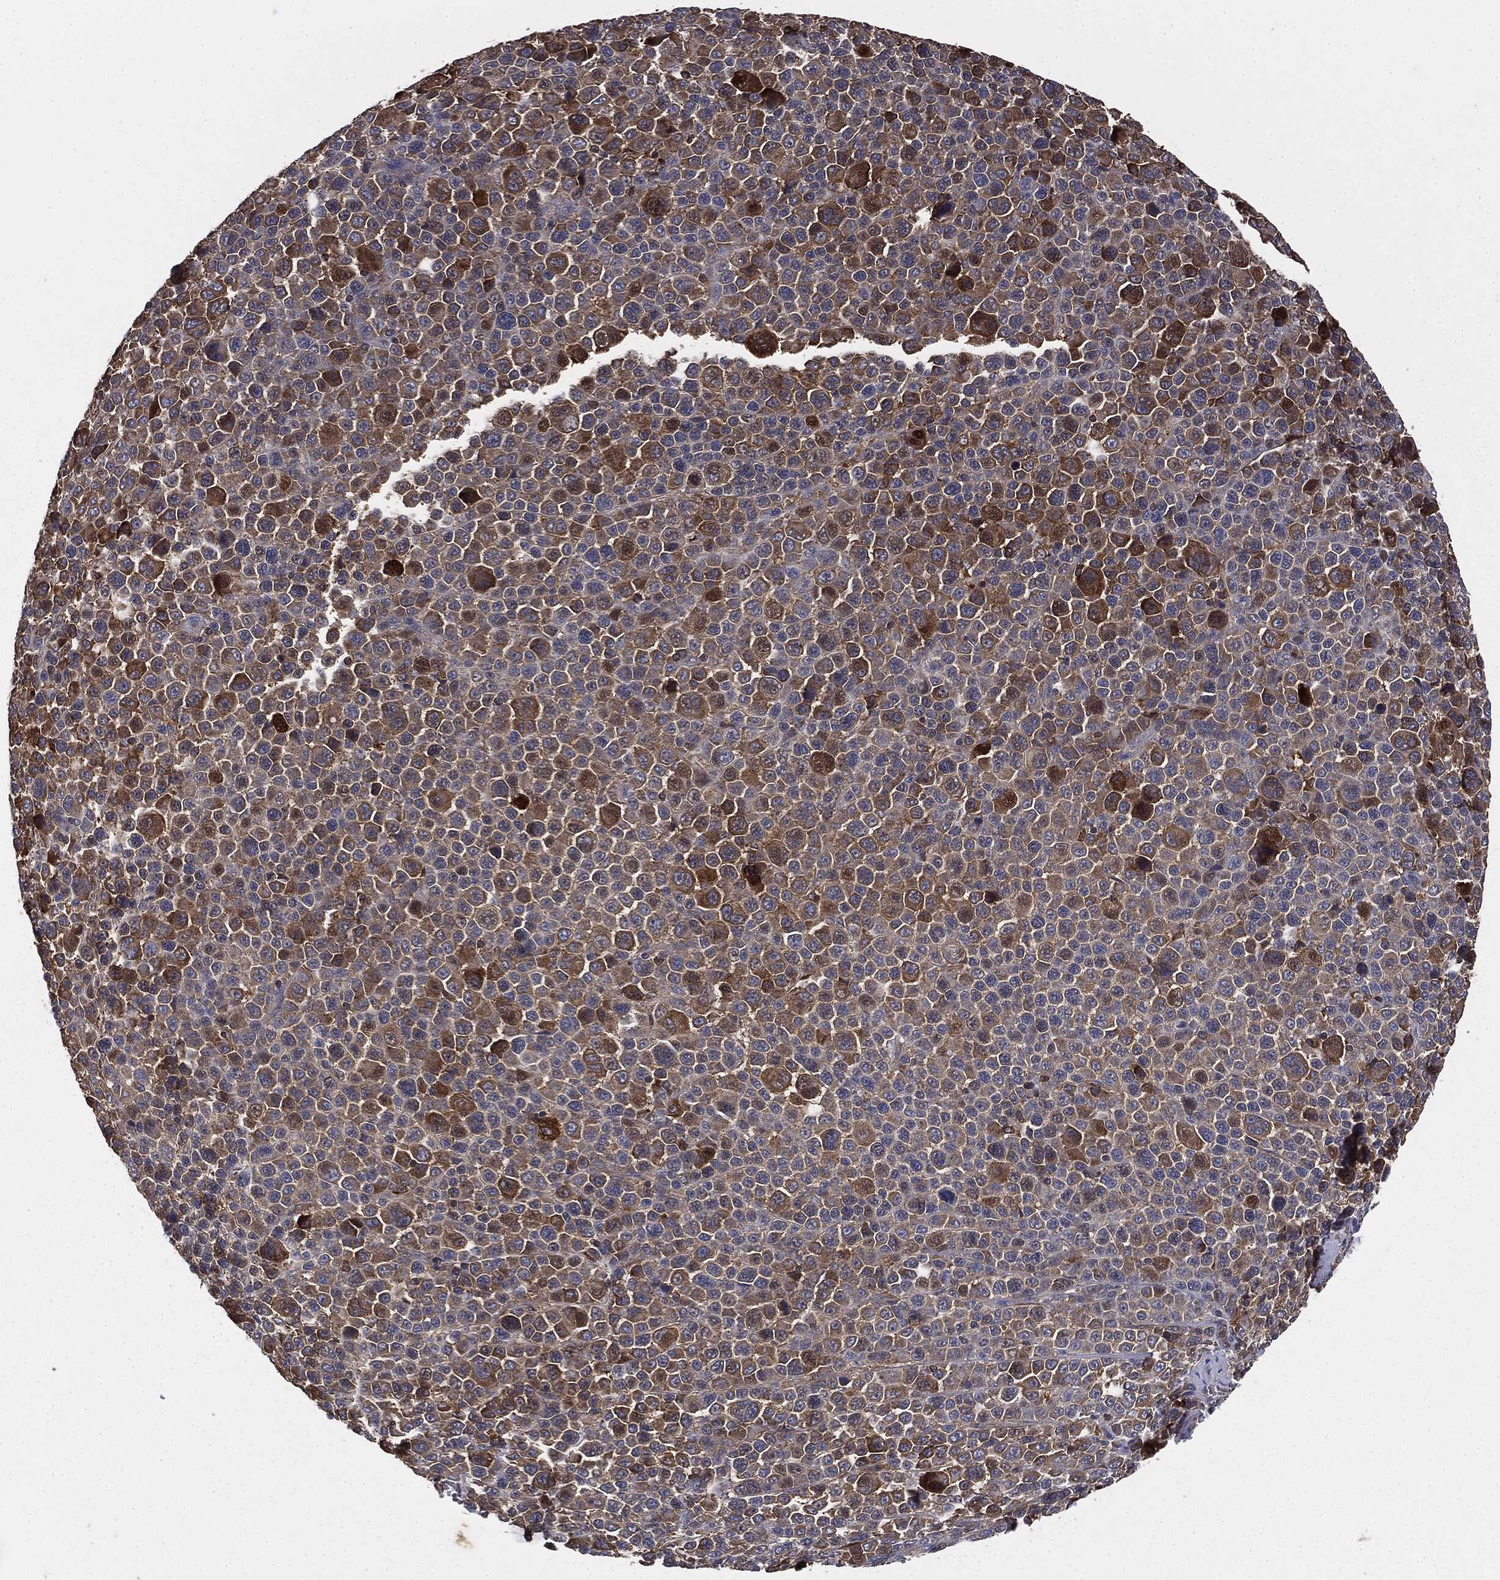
{"staining": {"intensity": "strong", "quantity": "25%-75%", "location": "cytoplasmic/membranous"}, "tissue": "melanoma", "cell_type": "Tumor cells", "image_type": "cancer", "snomed": [{"axis": "morphology", "description": "Malignant melanoma, NOS"}, {"axis": "topography", "description": "Skin"}], "caption": "Immunohistochemistry image of neoplastic tissue: human malignant melanoma stained using immunohistochemistry (IHC) shows high levels of strong protein expression localized specifically in the cytoplasmic/membranous of tumor cells, appearing as a cytoplasmic/membranous brown color.", "gene": "GNB5", "patient": {"sex": "female", "age": 57}}